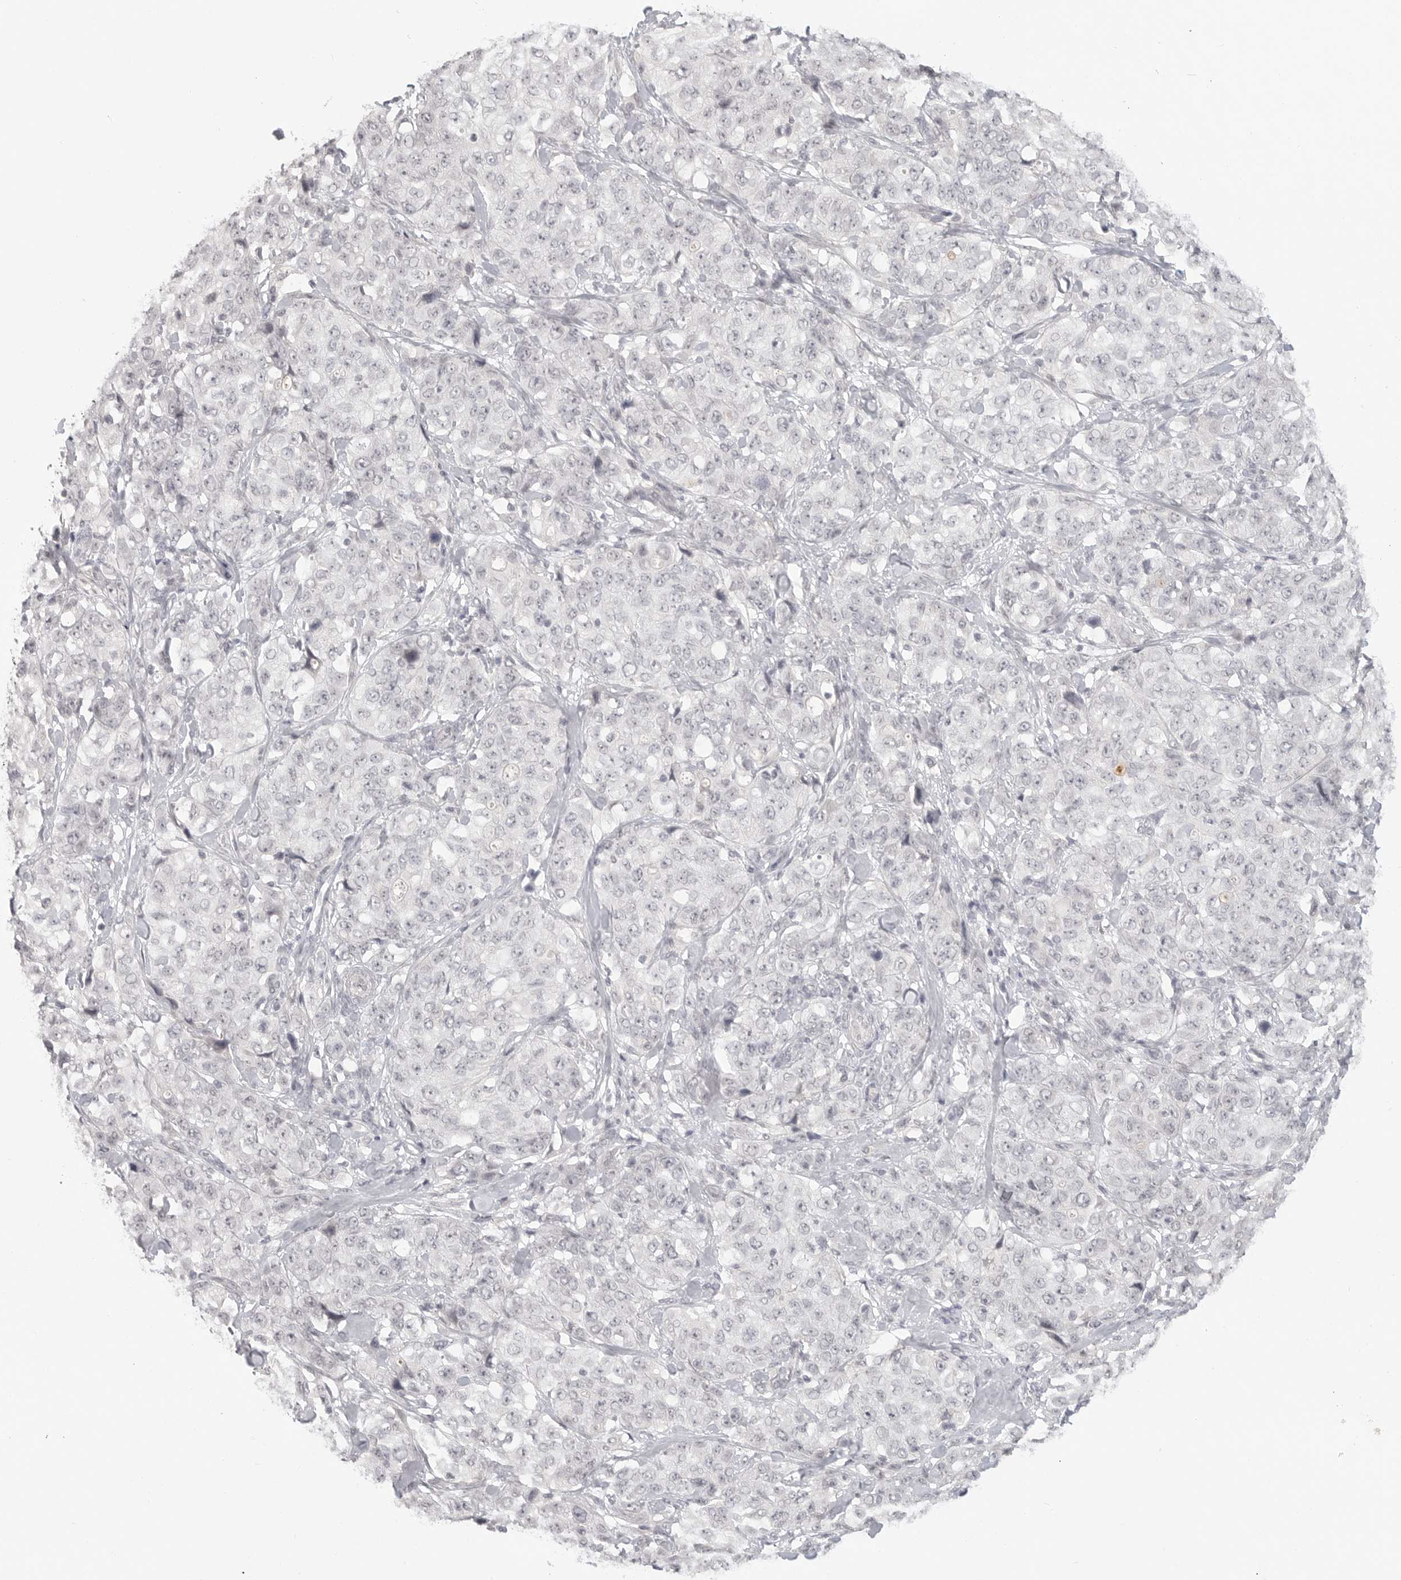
{"staining": {"intensity": "negative", "quantity": "none", "location": "none"}, "tissue": "stomach cancer", "cell_type": "Tumor cells", "image_type": "cancer", "snomed": [{"axis": "morphology", "description": "Adenocarcinoma, NOS"}, {"axis": "topography", "description": "Stomach"}], "caption": "Tumor cells are negative for brown protein staining in adenocarcinoma (stomach). (DAB (3,3'-diaminobenzidine) IHC, high magnification).", "gene": "KLK11", "patient": {"sex": "male", "age": 48}}